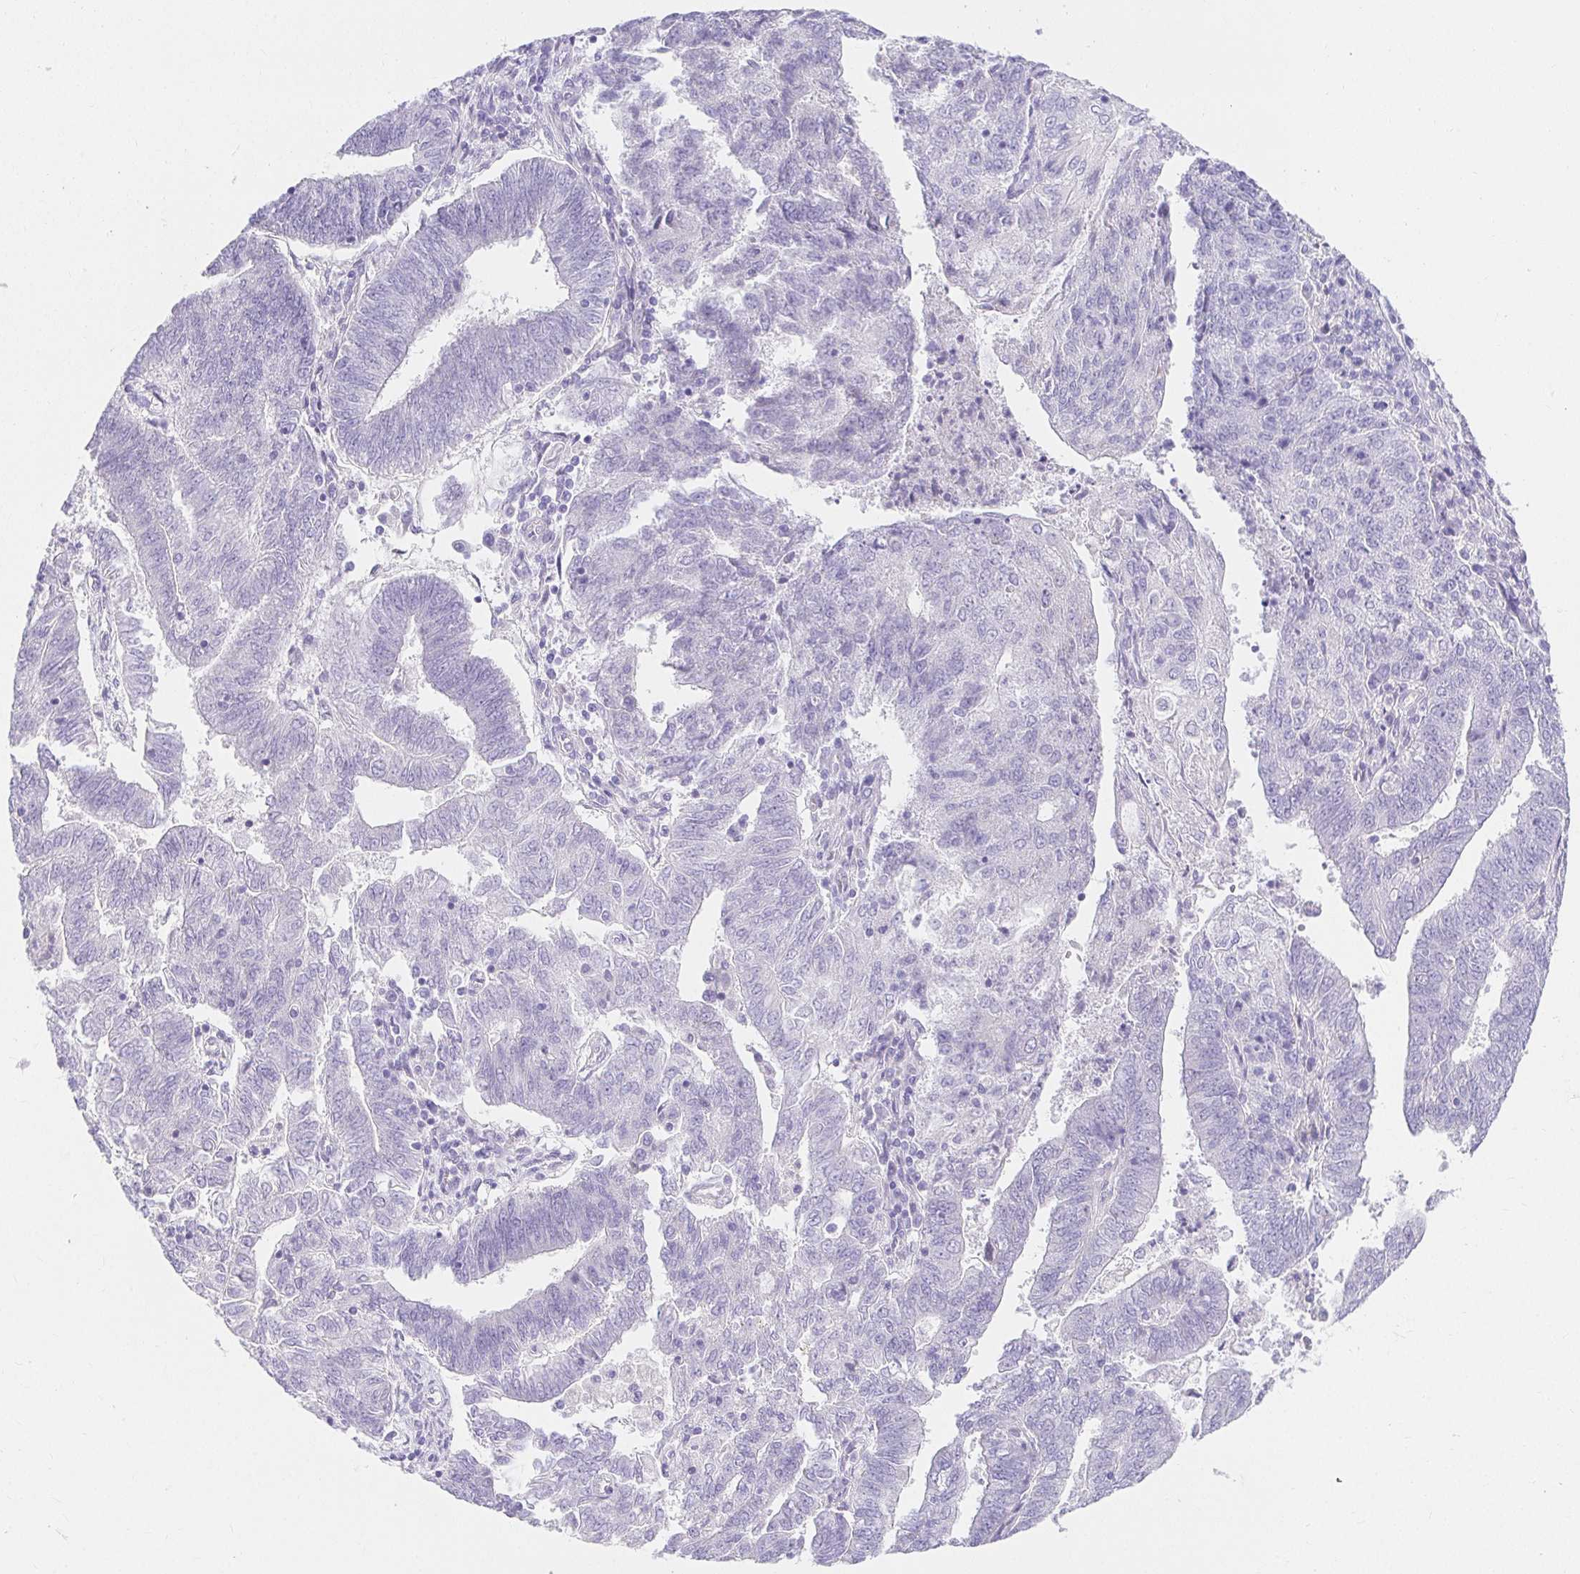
{"staining": {"intensity": "negative", "quantity": "none", "location": "none"}, "tissue": "endometrial cancer", "cell_type": "Tumor cells", "image_type": "cancer", "snomed": [{"axis": "morphology", "description": "Adenocarcinoma, NOS"}, {"axis": "topography", "description": "Endometrium"}], "caption": "Micrograph shows no significant protein staining in tumor cells of endometrial adenocarcinoma.", "gene": "VGLL1", "patient": {"sex": "female", "age": 82}}